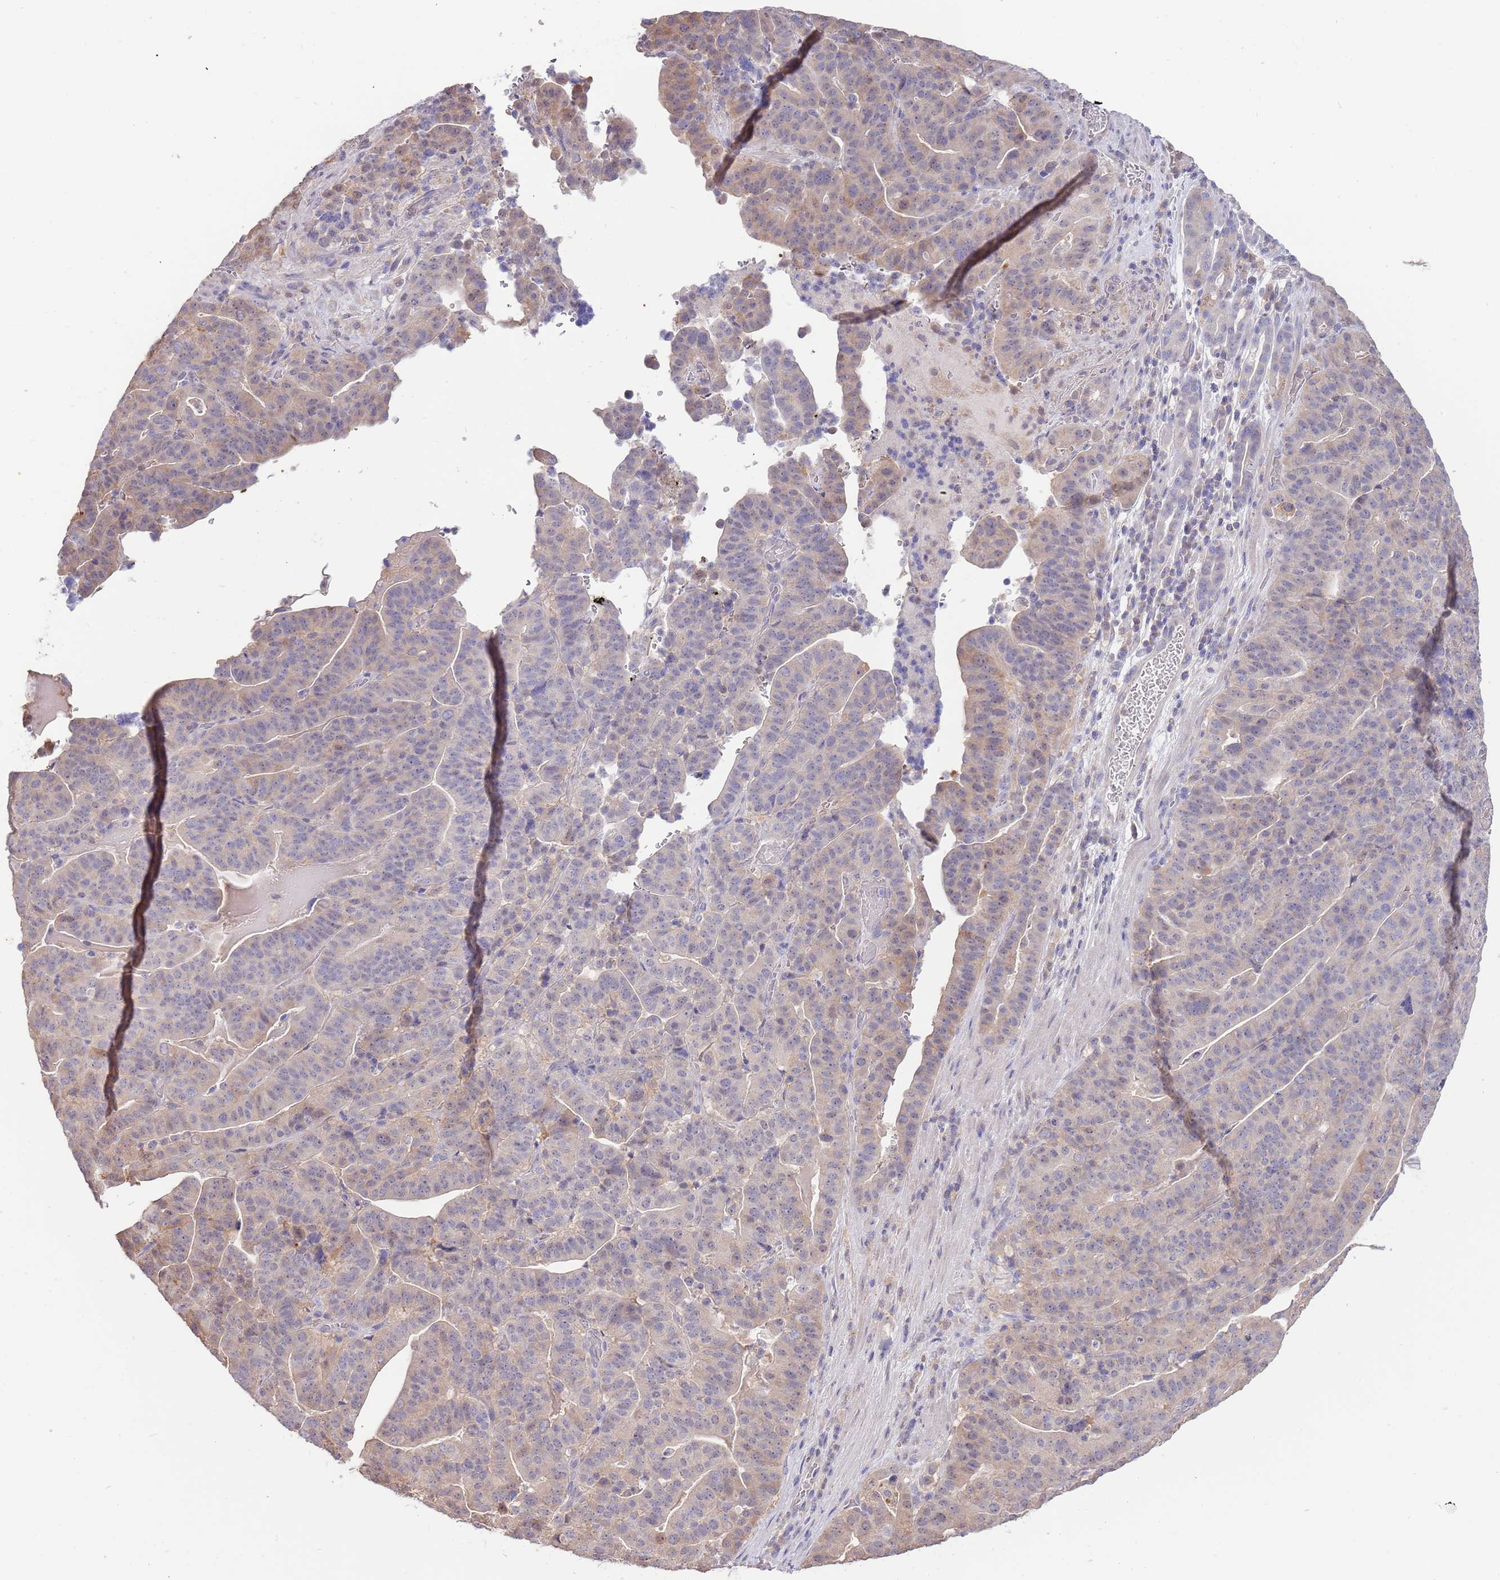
{"staining": {"intensity": "weak", "quantity": "<25%", "location": "cytoplasmic/membranous"}, "tissue": "stomach cancer", "cell_type": "Tumor cells", "image_type": "cancer", "snomed": [{"axis": "morphology", "description": "Adenocarcinoma, NOS"}, {"axis": "topography", "description": "Stomach"}], "caption": "Tumor cells are negative for brown protein staining in stomach adenocarcinoma.", "gene": "AP5S1", "patient": {"sex": "male", "age": 48}}